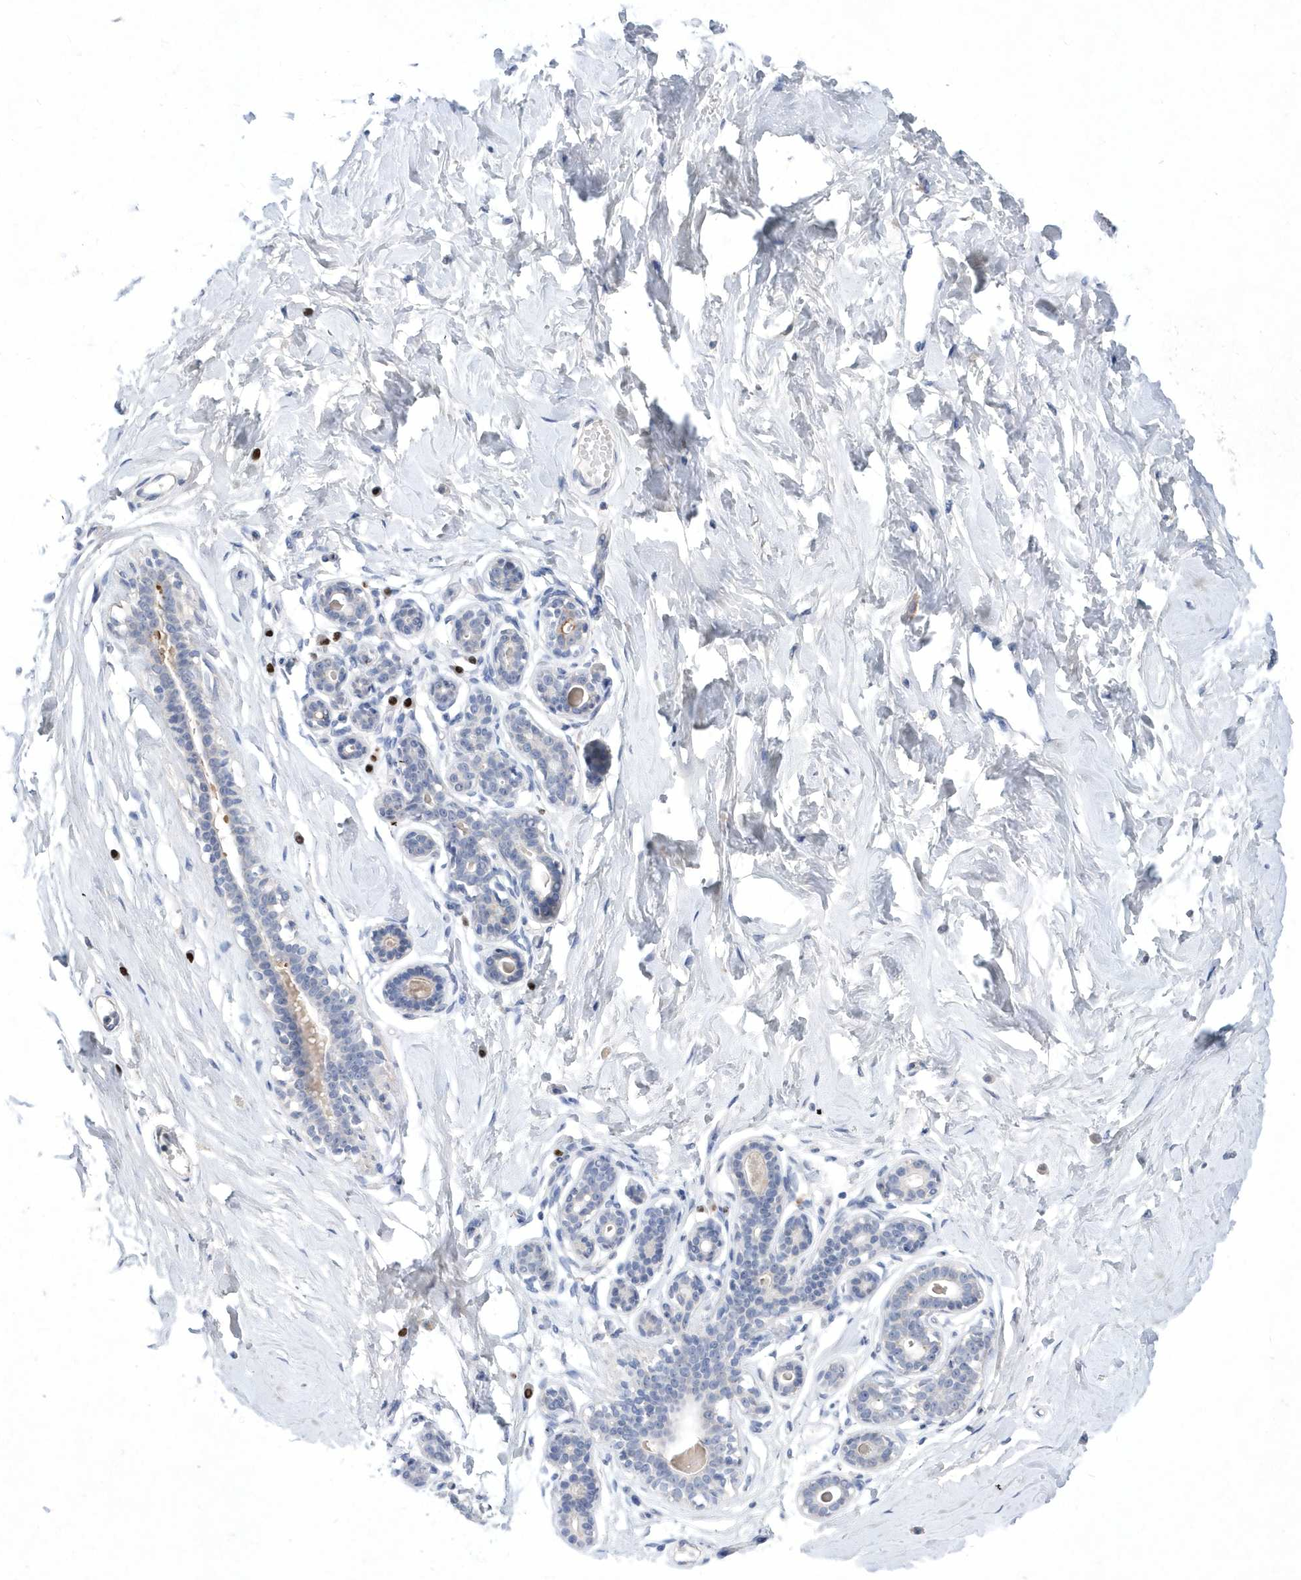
{"staining": {"intensity": "negative", "quantity": "none", "location": "none"}, "tissue": "breast", "cell_type": "Adipocytes", "image_type": "normal", "snomed": [{"axis": "morphology", "description": "Normal tissue, NOS"}, {"axis": "morphology", "description": "Adenoma, NOS"}, {"axis": "topography", "description": "Breast"}], "caption": "Immunohistochemistry image of normal breast: human breast stained with DAB (3,3'-diaminobenzidine) reveals no significant protein staining in adipocytes. The staining is performed using DAB brown chromogen with nuclei counter-stained in using hematoxylin.", "gene": "BHLHA15", "patient": {"sex": "female", "age": 23}}